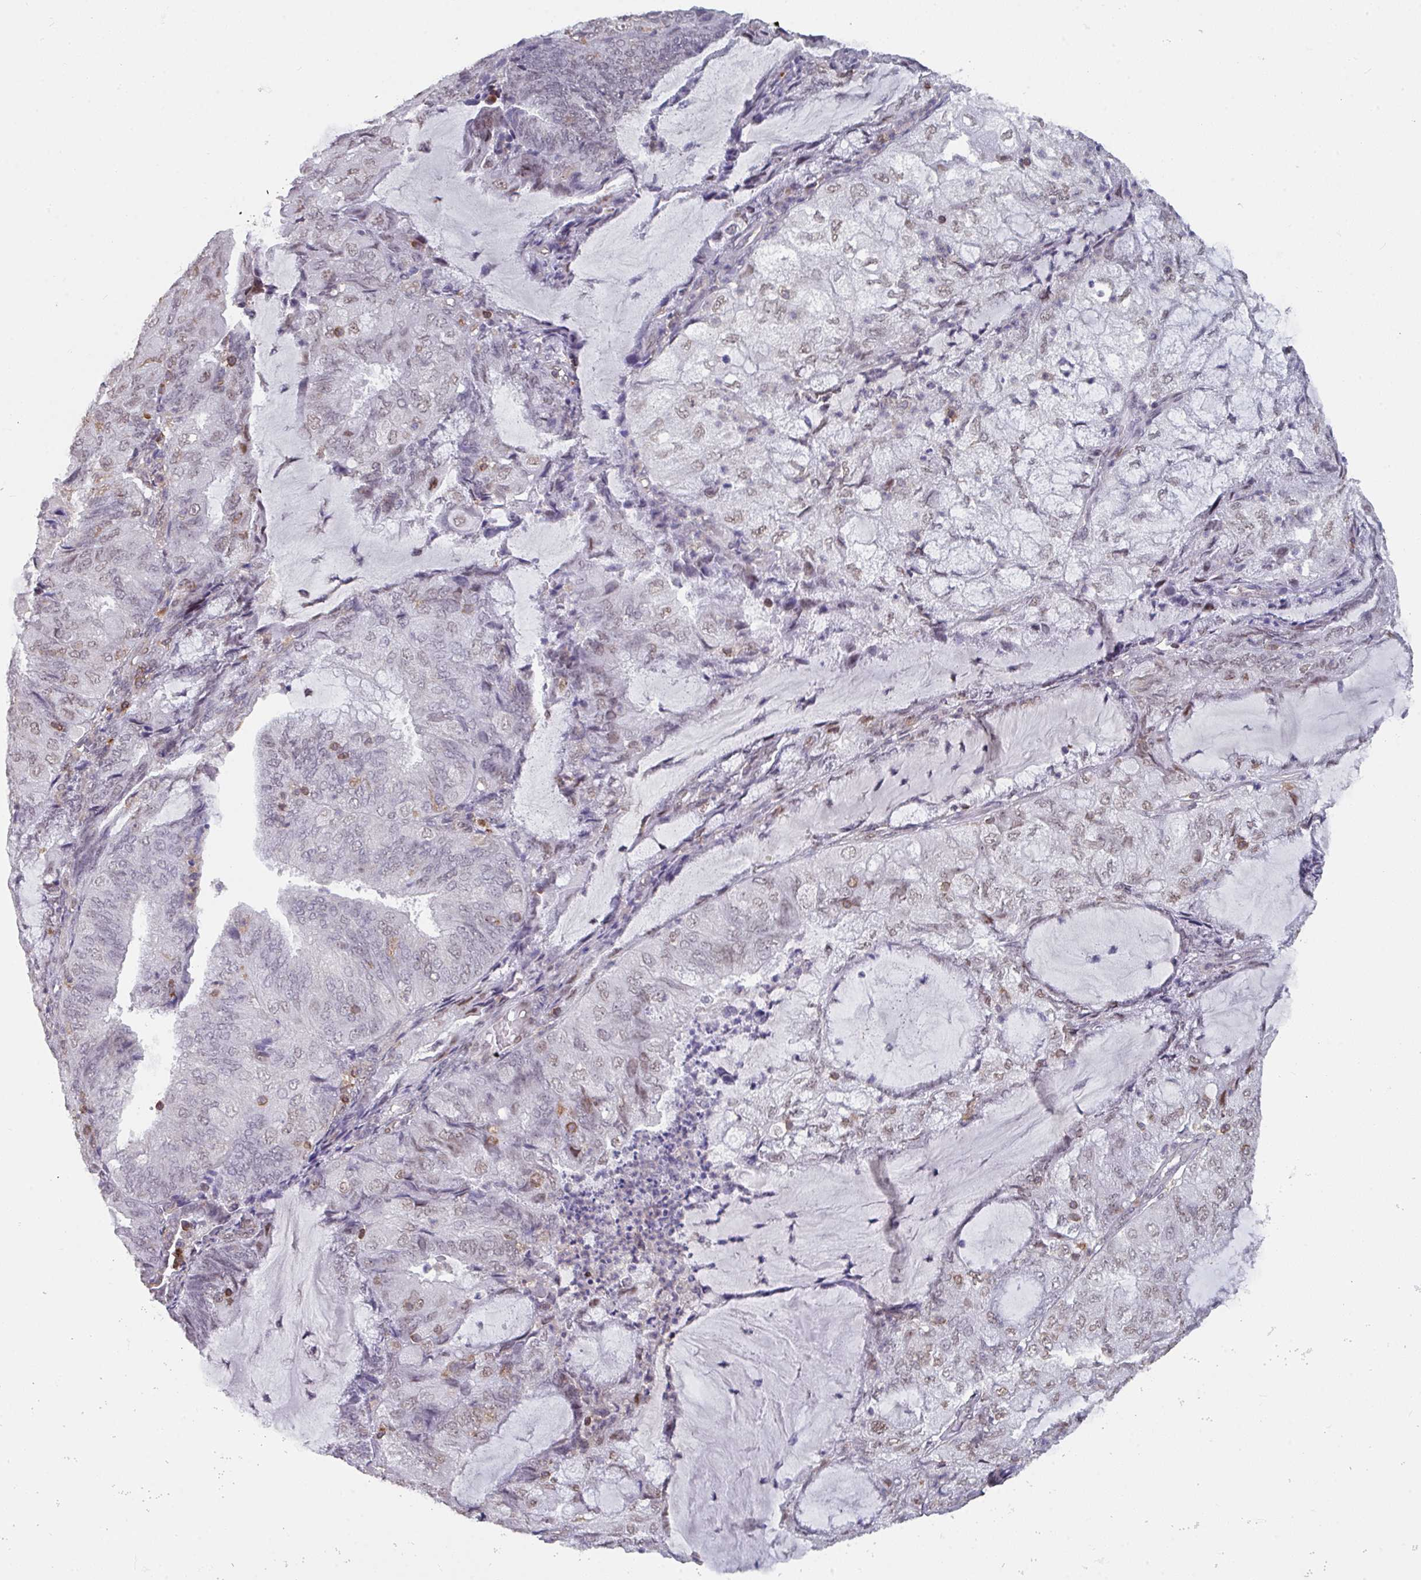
{"staining": {"intensity": "weak", "quantity": "25%-75%", "location": "nuclear"}, "tissue": "endometrial cancer", "cell_type": "Tumor cells", "image_type": "cancer", "snomed": [{"axis": "morphology", "description": "Adenocarcinoma, NOS"}, {"axis": "topography", "description": "Endometrium"}], "caption": "Tumor cells show low levels of weak nuclear staining in approximately 25%-75% of cells in endometrial cancer.", "gene": "RASAL3", "patient": {"sex": "female", "age": 81}}